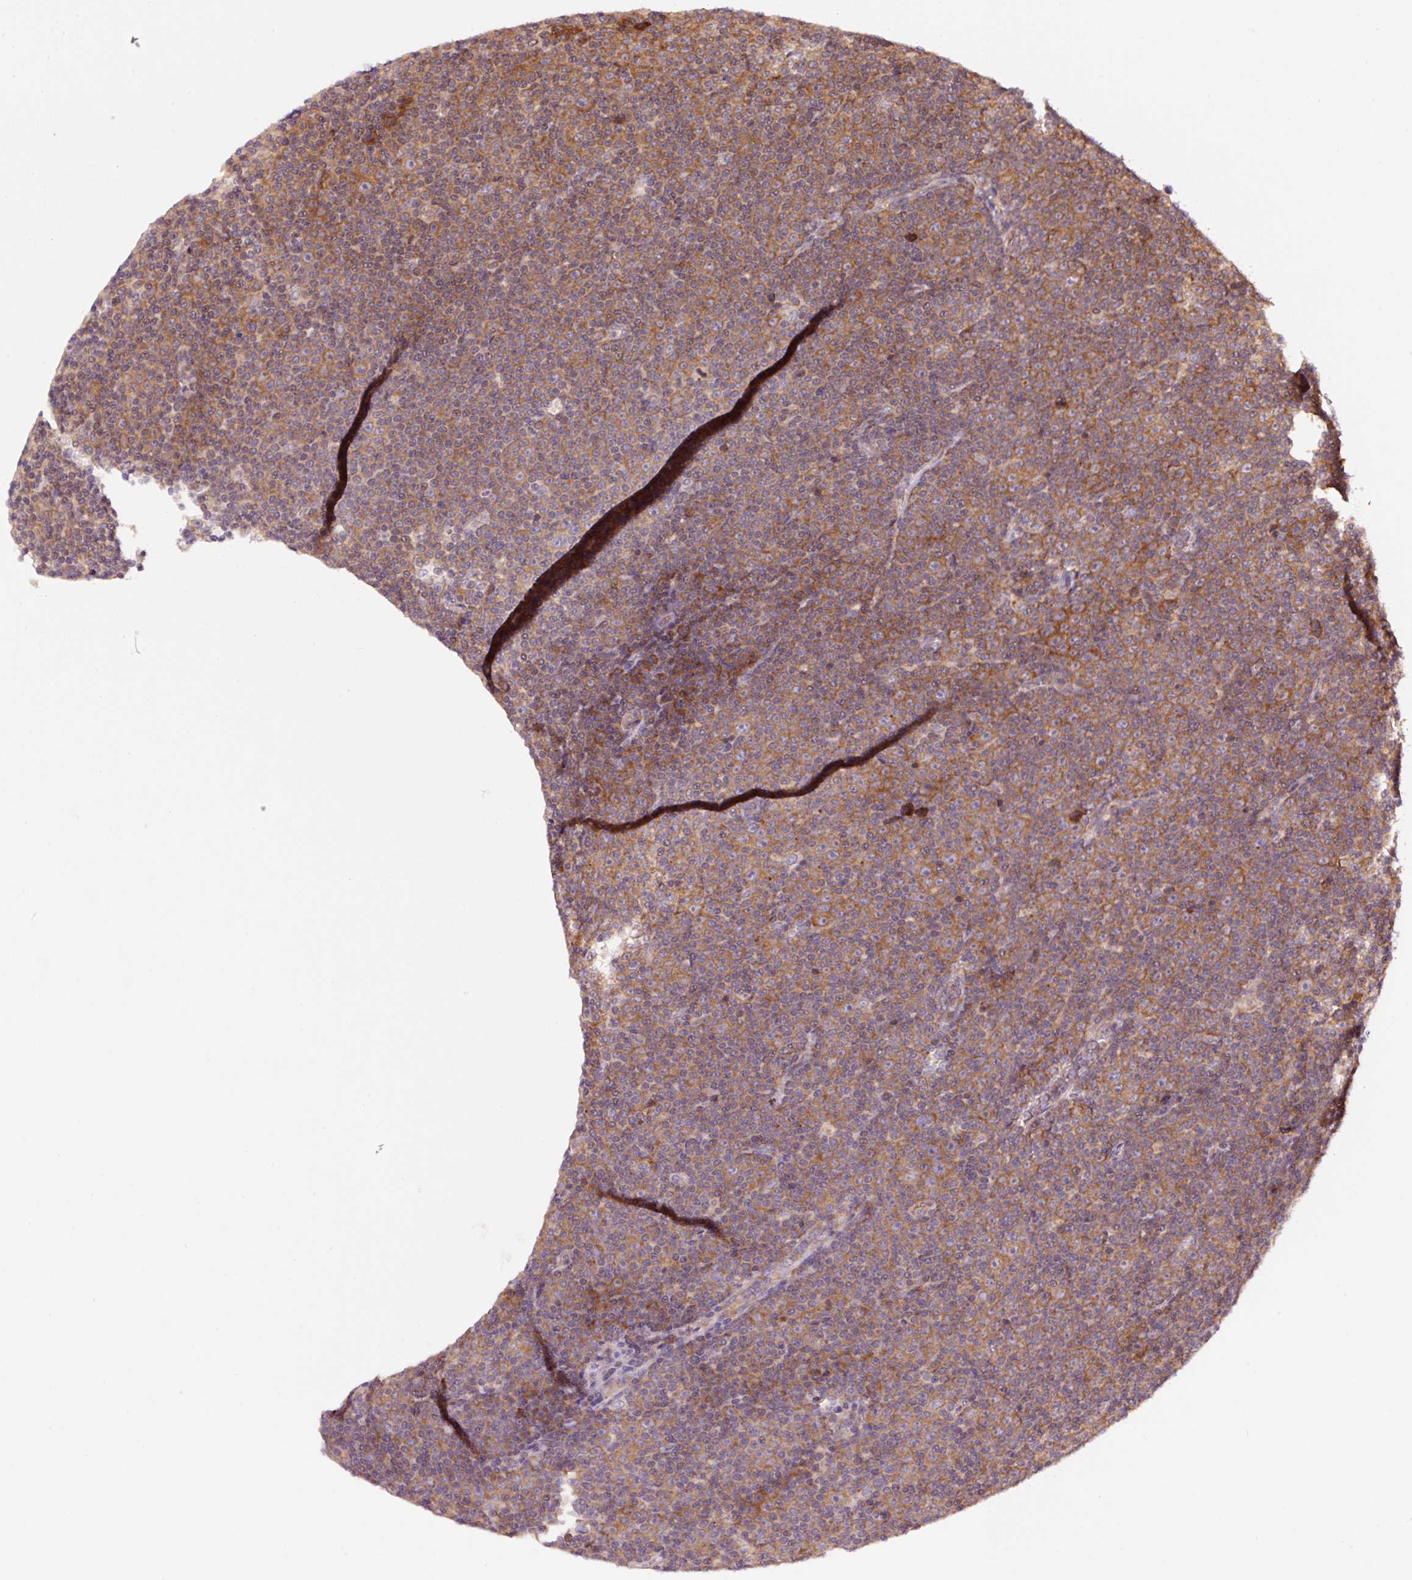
{"staining": {"intensity": "moderate", "quantity": ">75%", "location": "cytoplasmic/membranous"}, "tissue": "lymphoma", "cell_type": "Tumor cells", "image_type": "cancer", "snomed": [{"axis": "morphology", "description": "Malignant lymphoma, non-Hodgkin's type, Low grade"}, {"axis": "topography", "description": "Lymph node"}], "caption": "Immunohistochemistry (DAB) staining of lymphoma displays moderate cytoplasmic/membranous protein positivity in approximately >75% of tumor cells. The protein of interest is stained brown, and the nuclei are stained in blue (DAB IHC with brightfield microscopy, high magnification).", "gene": "RPL41", "patient": {"sex": "female", "age": 67}}